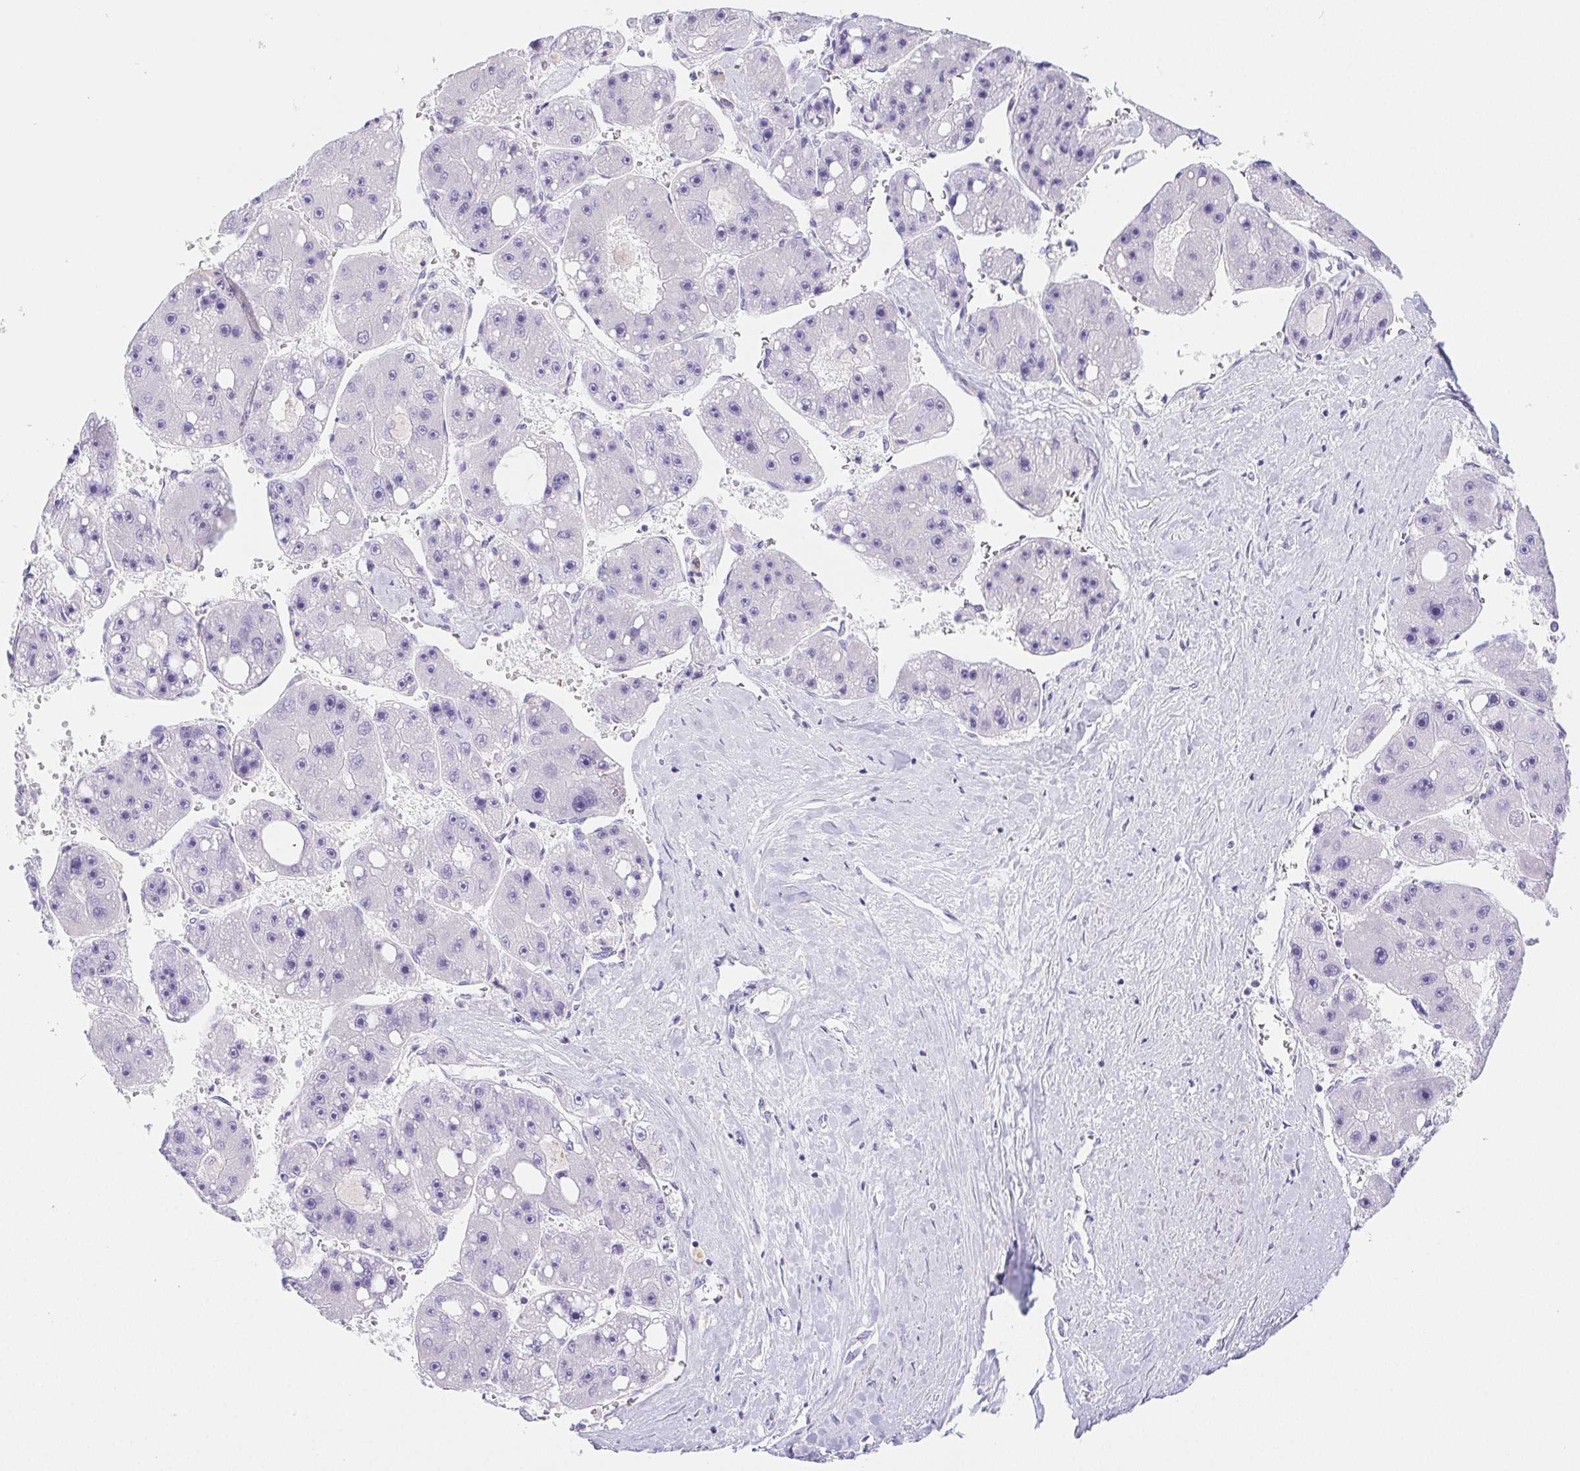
{"staining": {"intensity": "negative", "quantity": "none", "location": "none"}, "tissue": "liver cancer", "cell_type": "Tumor cells", "image_type": "cancer", "snomed": [{"axis": "morphology", "description": "Carcinoma, Hepatocellular, NOS"}, {"axis": "topography", "description": "Liver"}], "caption": "Tumor cells show no significant positivity in liver cancer.", "gene": "PNLIP", "patient": {"sex": "female", "age": 61}}